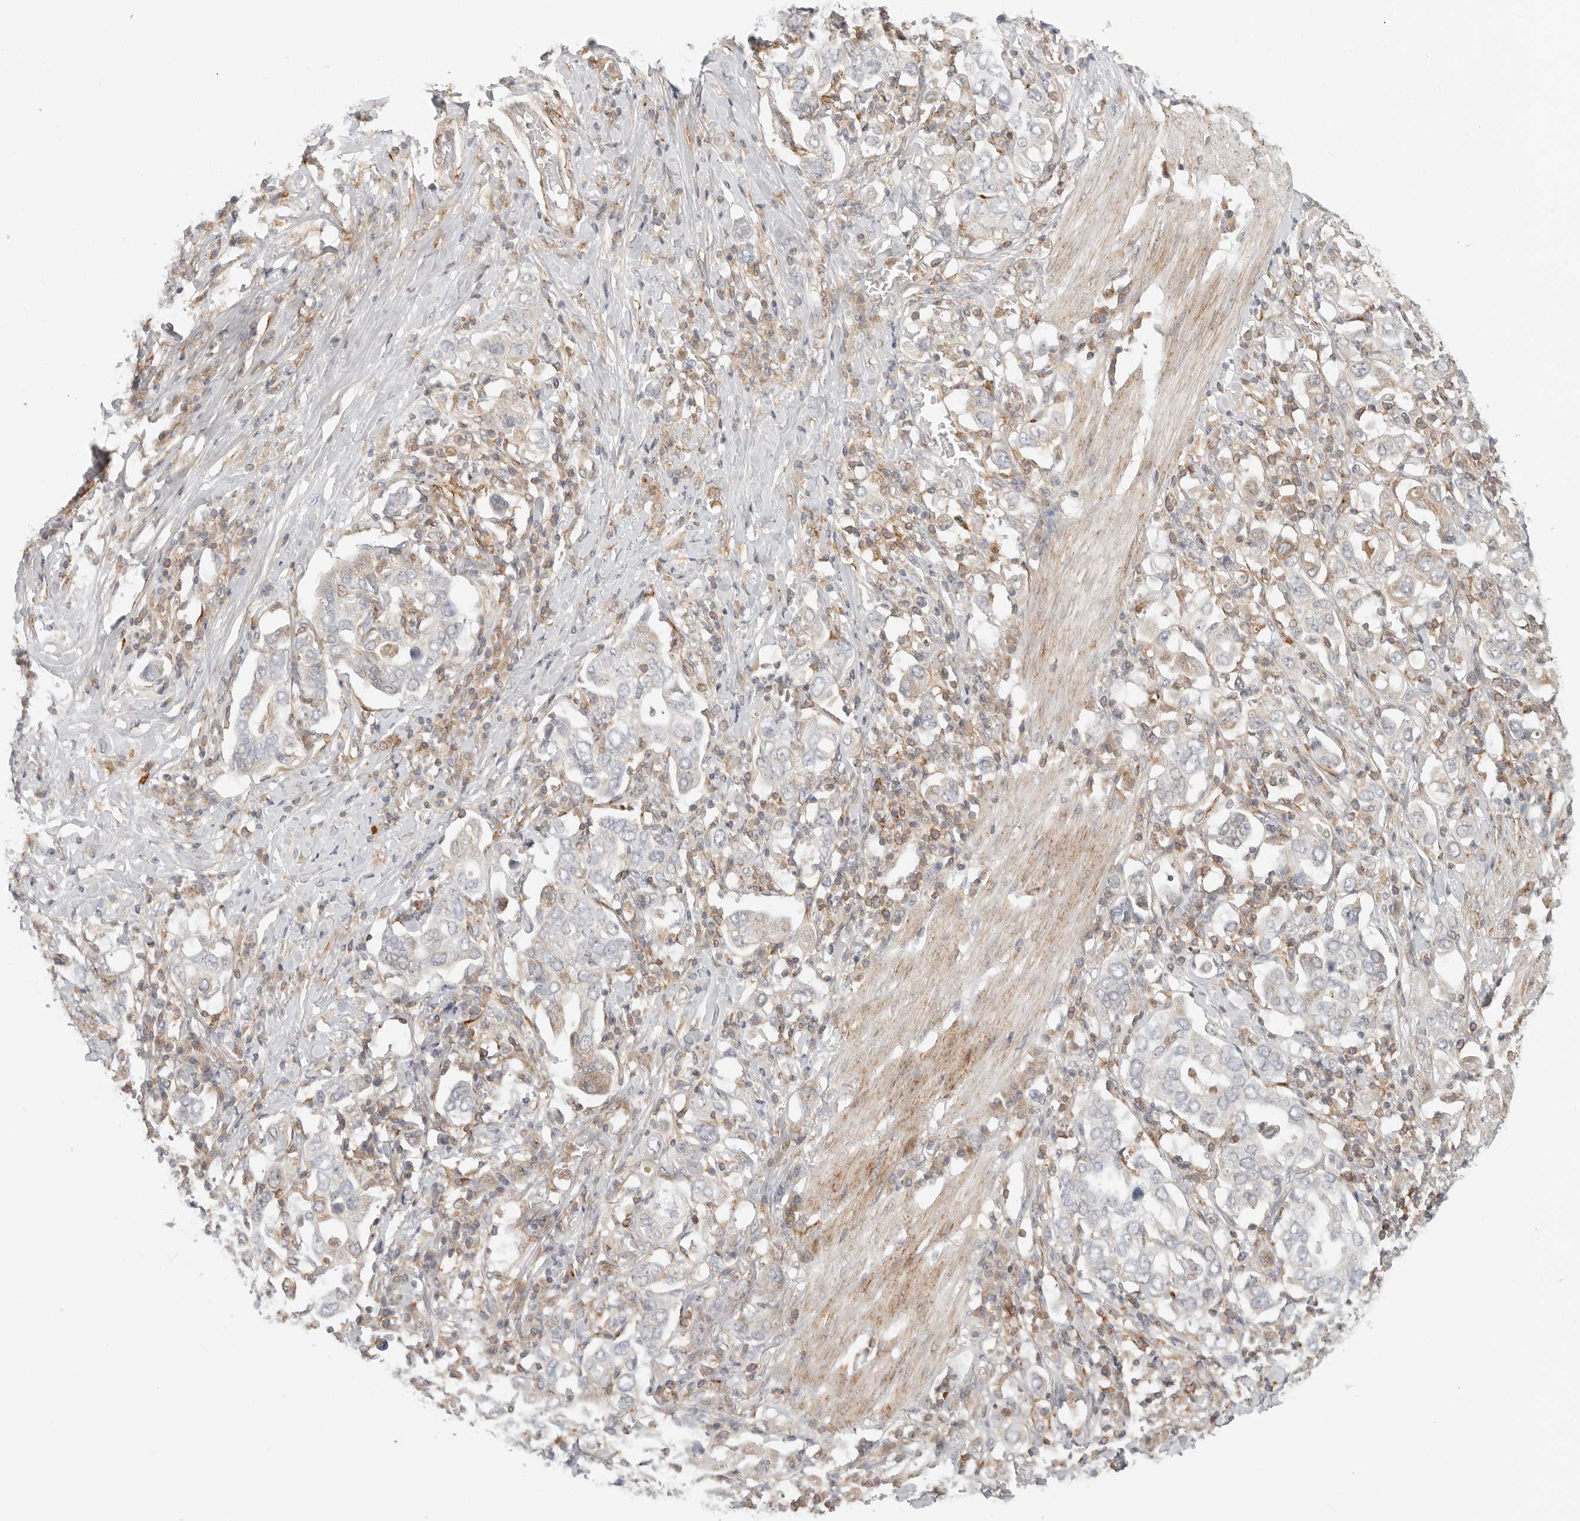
{"staining": {"intensity": "weak", "quantity": "<25%", "location": "cytoplasmic/membranous"}, "tissue": "stomach cancer", "cell_type": "Tumor cells", "image_type": "cancer", "snomed": [{"axis": "morphology", "description": "Adenocarcinoma, NOS"}, {"axis": "topography", "description": "Stomach, upper"}], "caption": "Stomach cancer (adenocarcinoma) was stained to show a protein in brown. There is no significant staining in tumor cells.", "gene": "C1QTNF1", "patient": {"sex": "male", "age": 62}}